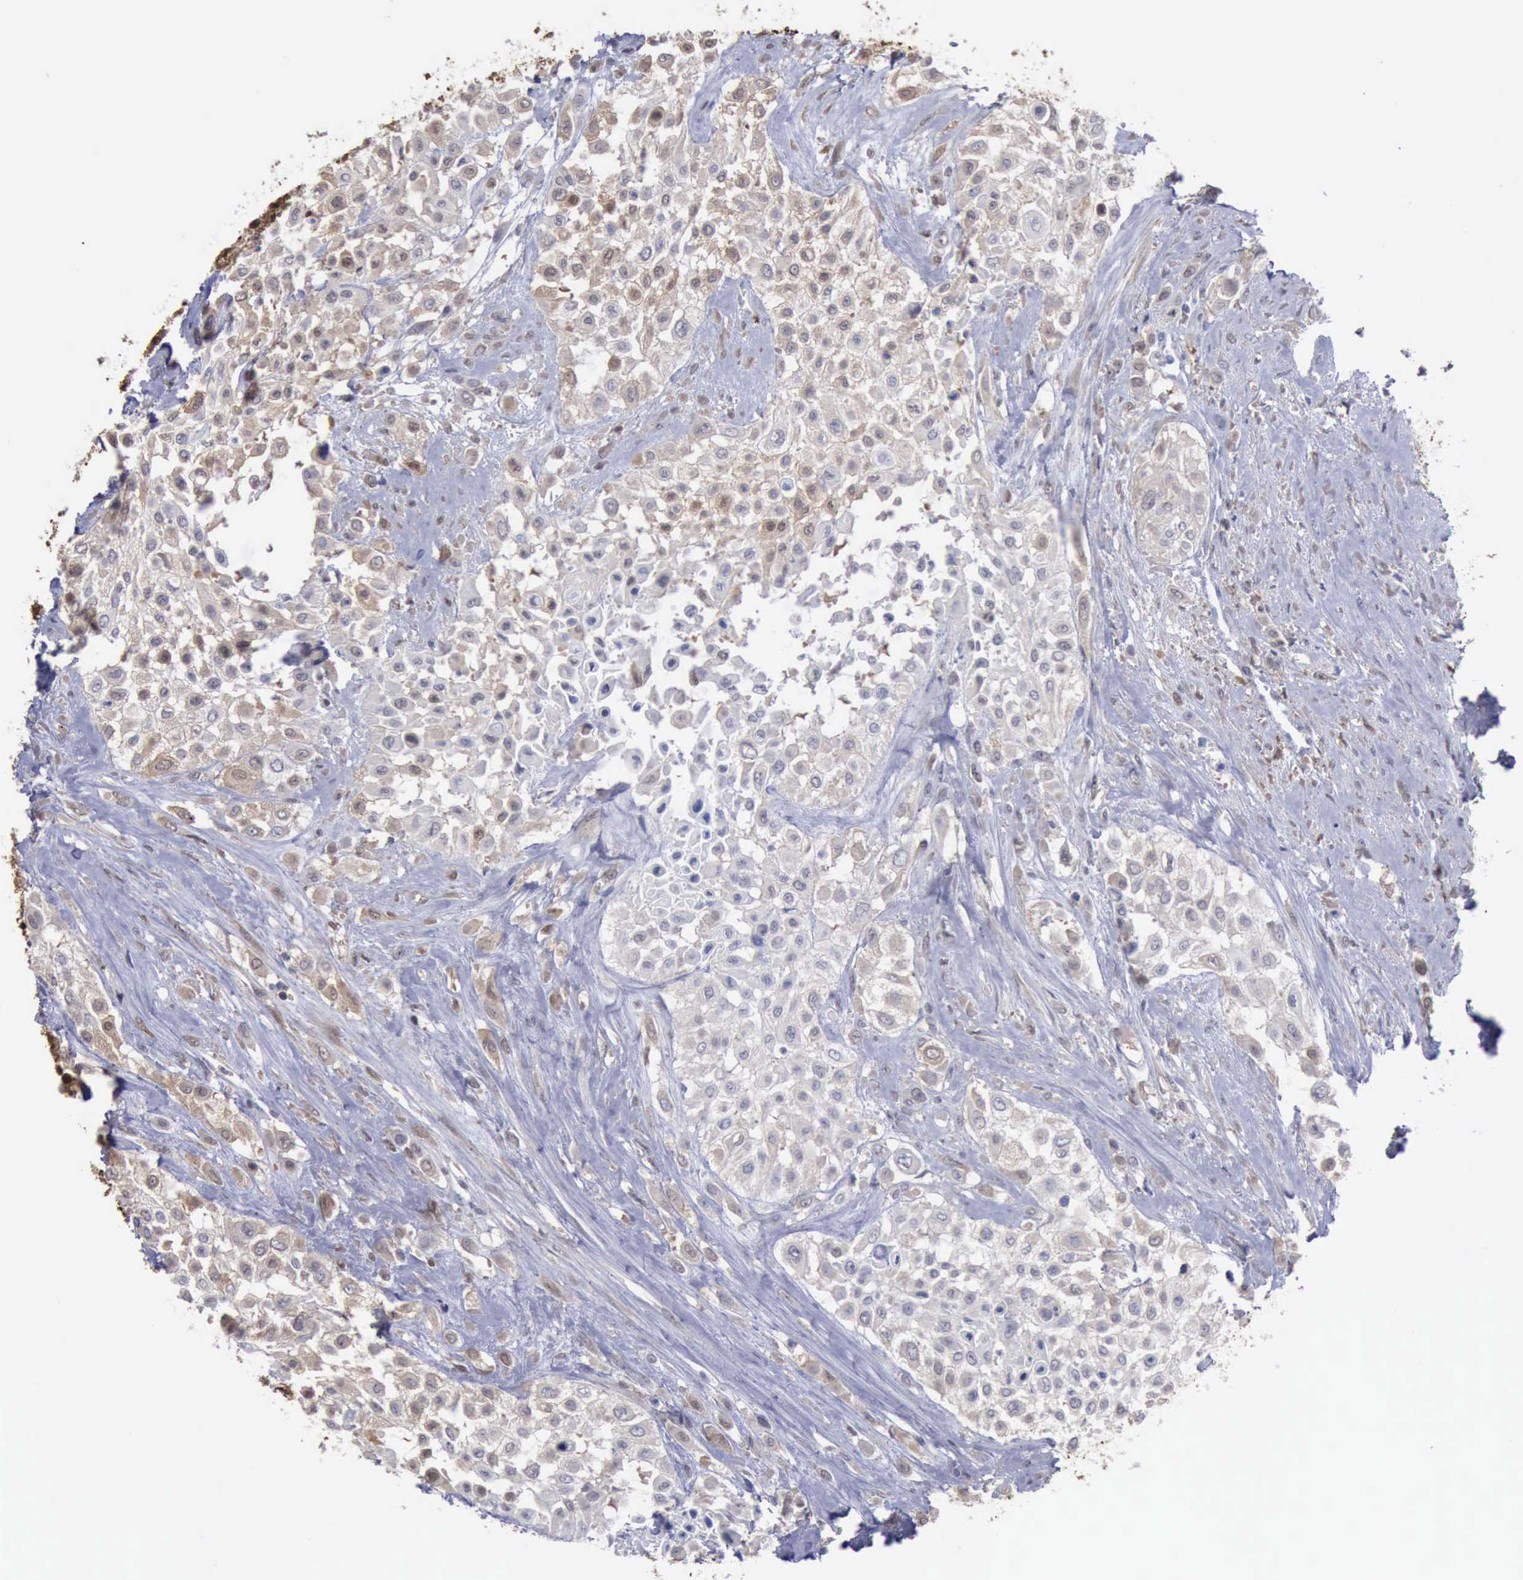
{"staining": {"intensity": "weak", "quantity": "<25%", "location": "cytoplasmic/membranous"}, "tissue": "urothelial cancer", "cell_type": "Tumor cells", "image_type": "cancer", "snomed": [{"axis": "morphology", "description": "Urothelial carcinoma, High grade"}, {"axis": "topography", "description": "Urinary bladder"}], "caption": "A photomicrograph of urothelial cancer stained for a protein displays no brown staining in tumor cells.", "gene": "STAT1", "patient": {"sex": "male", "age": 57}}